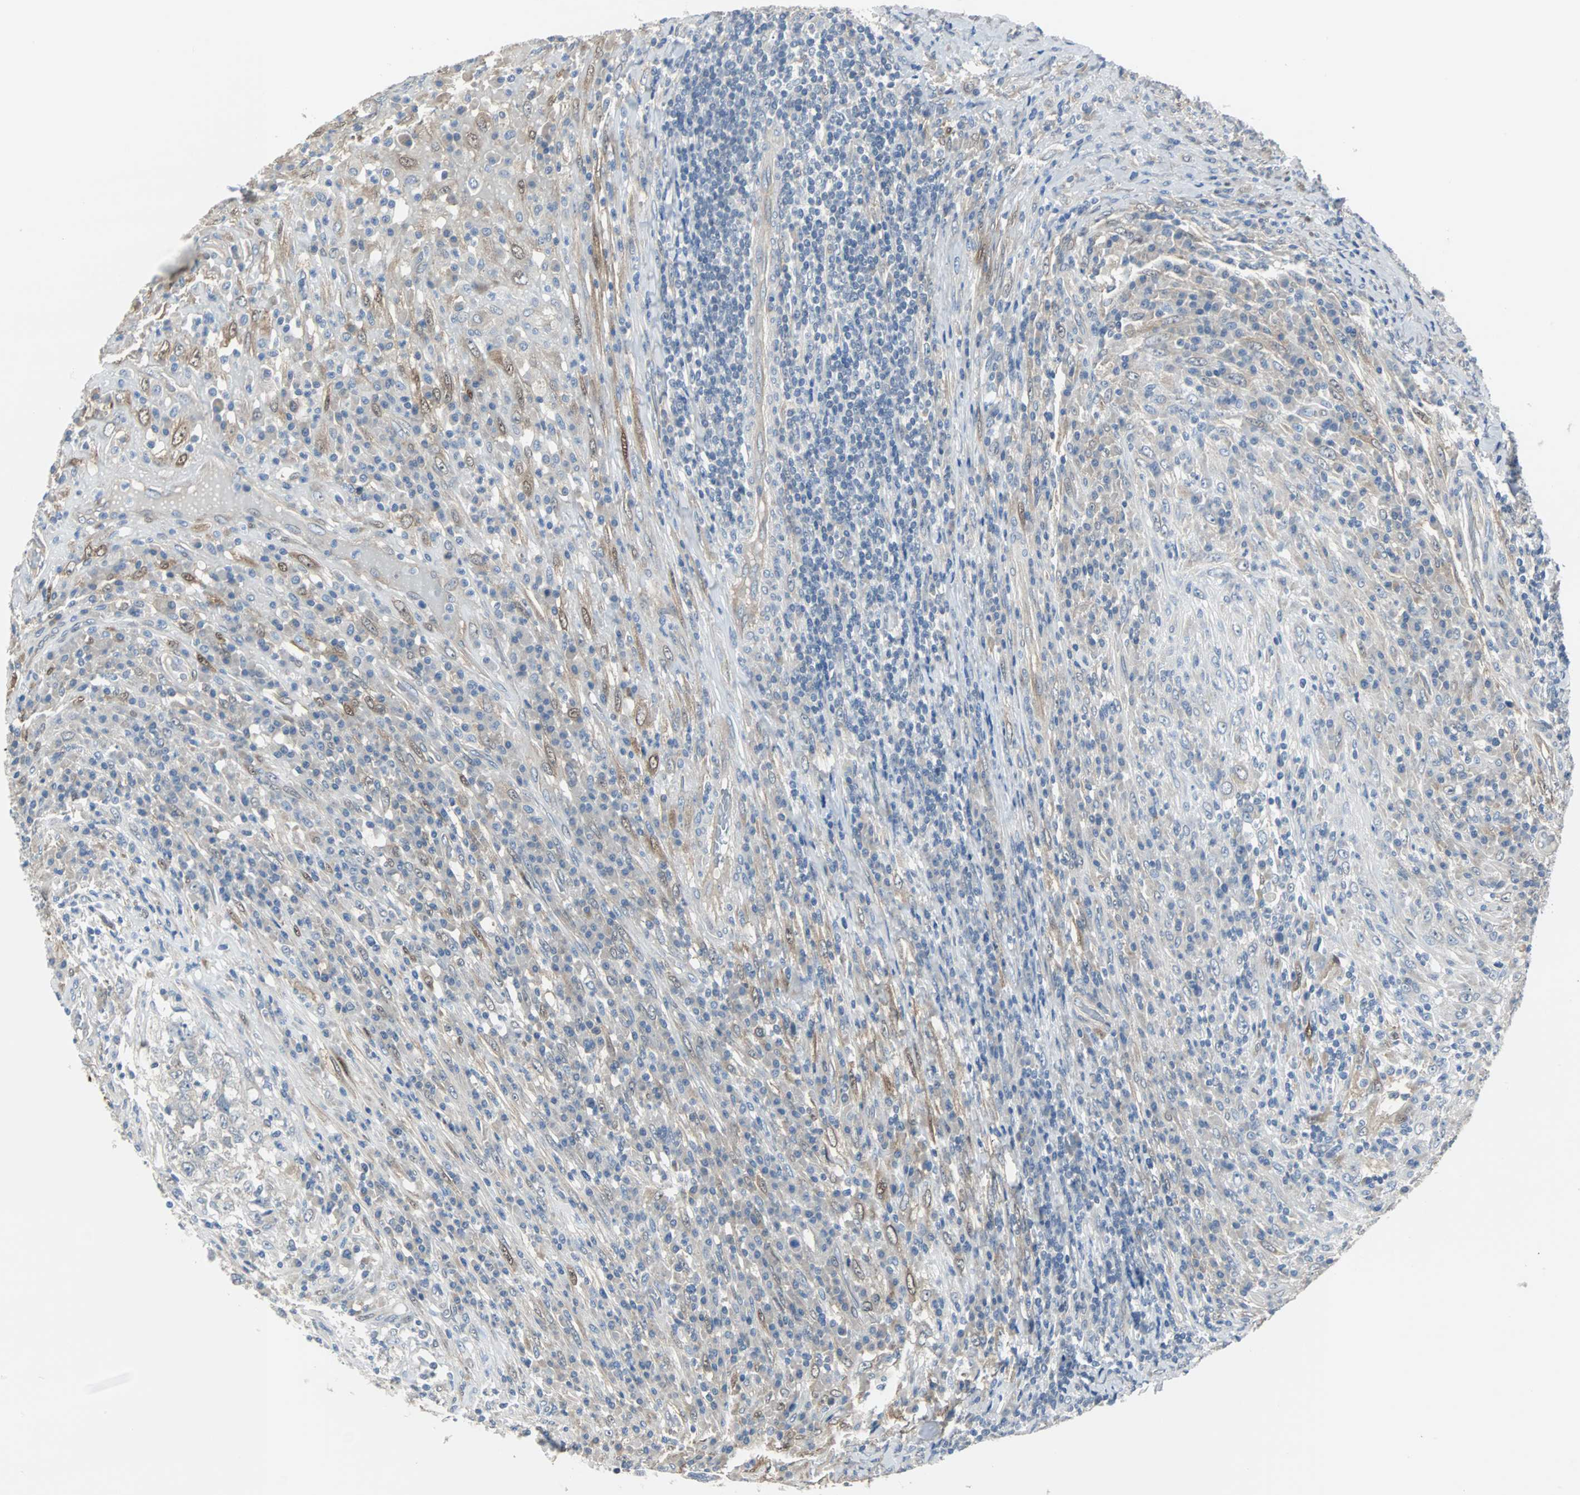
{"staining": {"intensity": "weak", "quantity": "<25%", "location": "cytoplasmic/membranous"}, "tissue": "testis cancer", "cell_type": "Tumor cells", "image_type": "cancer", "snomed": [{"axis": "morphology", "description": "Necrosis, NOS"}, {"axis": "morphology", "description": "Carcinoma, Embryonal, NOS"}, {"axis": "topography", "description": "Testis"}], "caption": "Protein analysis of testis cancer (embryonal carcinoma) exhibits no significant expression in tumor cells.", "gene": "FHL2", "patient": {"sex": "male", "age": 19}}